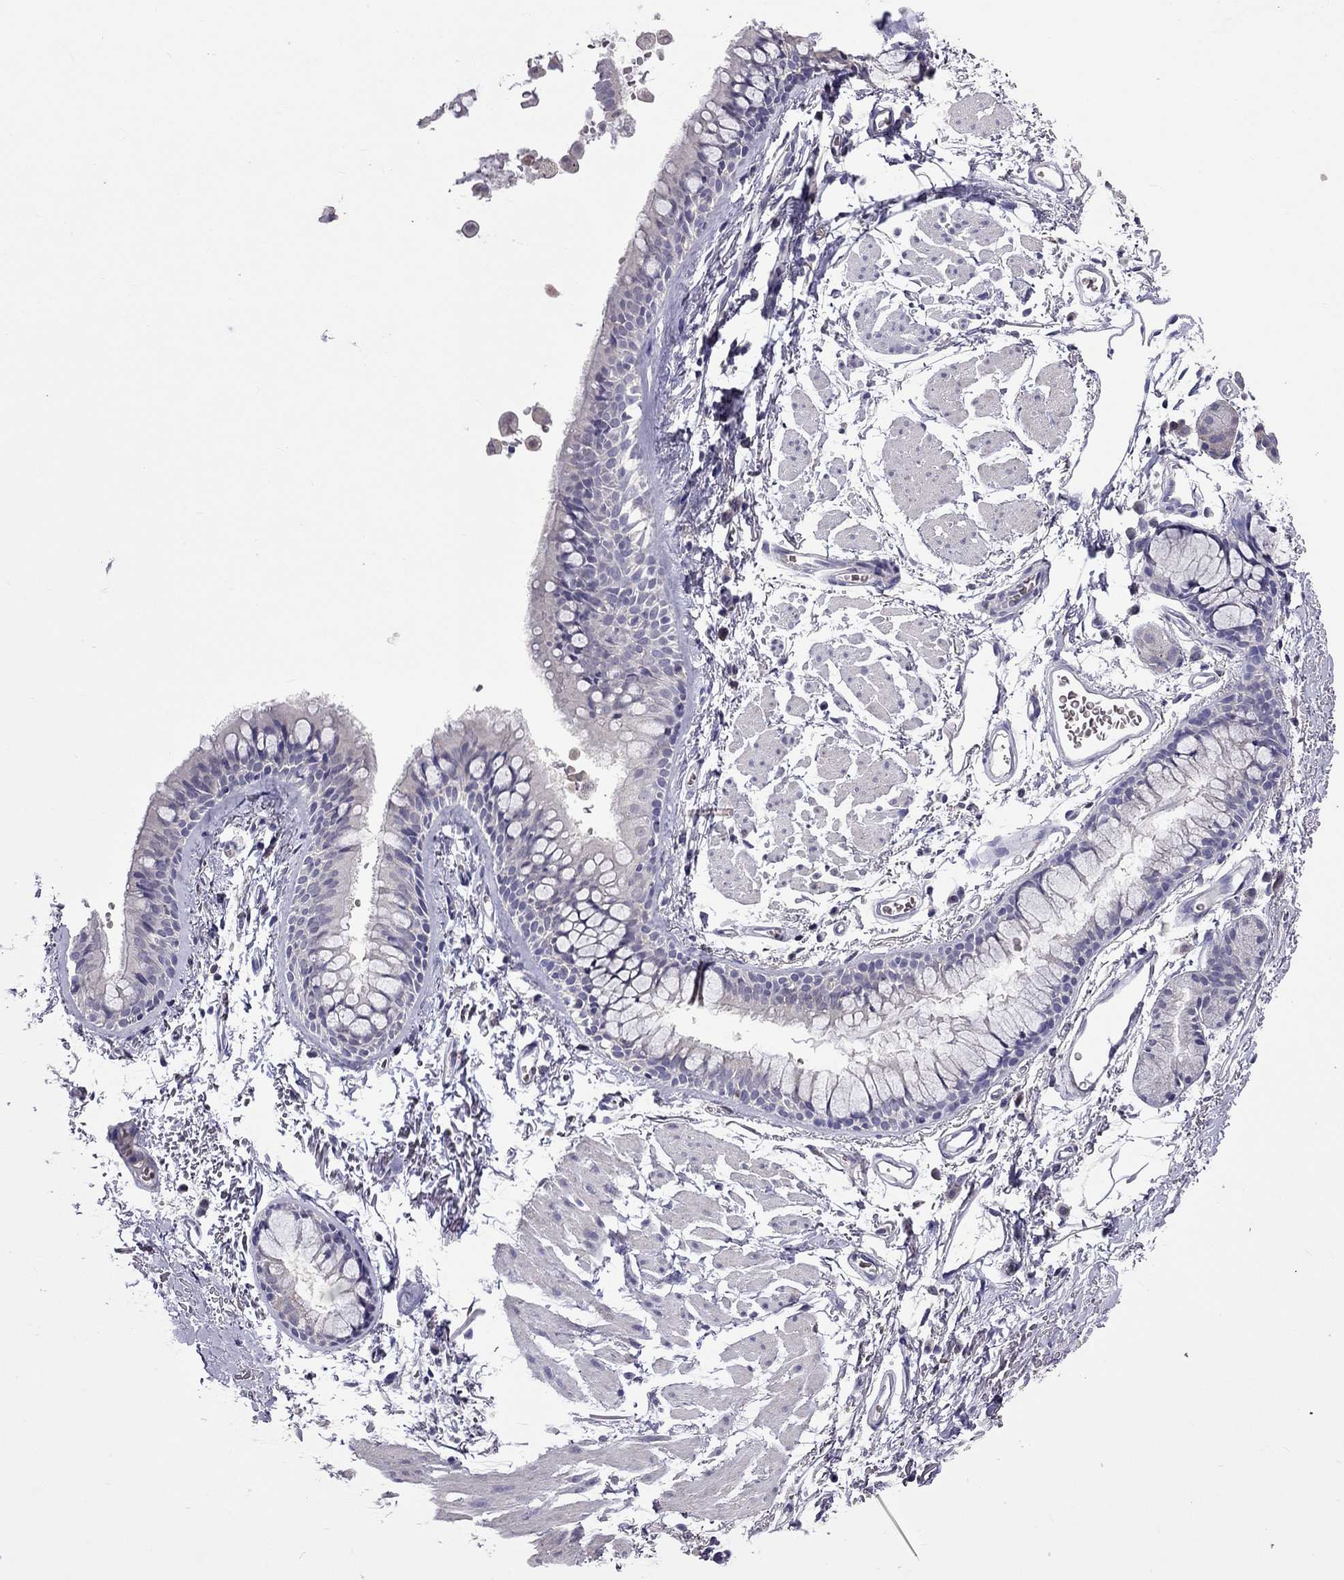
{"staining": {"intensity": "negative", "quantity": "none", "location": "none"}, "tissue": "soft tissue", "cell_type": "Fibroblasts", "image_type": "normal", "snomed": [{"axis": "morphology", "description": "Normal tissue, NOS"}, {"axis": "topography", "description": "Cartilage tissue"}, {"axis": "topography", "description": "Bronchus"}], "caption": "Immunohistochemistry (IHC) photomicrograph of benign soft tissue: soft tissue stained with DAB reveals no significant protein positivity in fibroblasts.", "gene": "AQP9", "patient": {"sex": "female", "age": 79}}